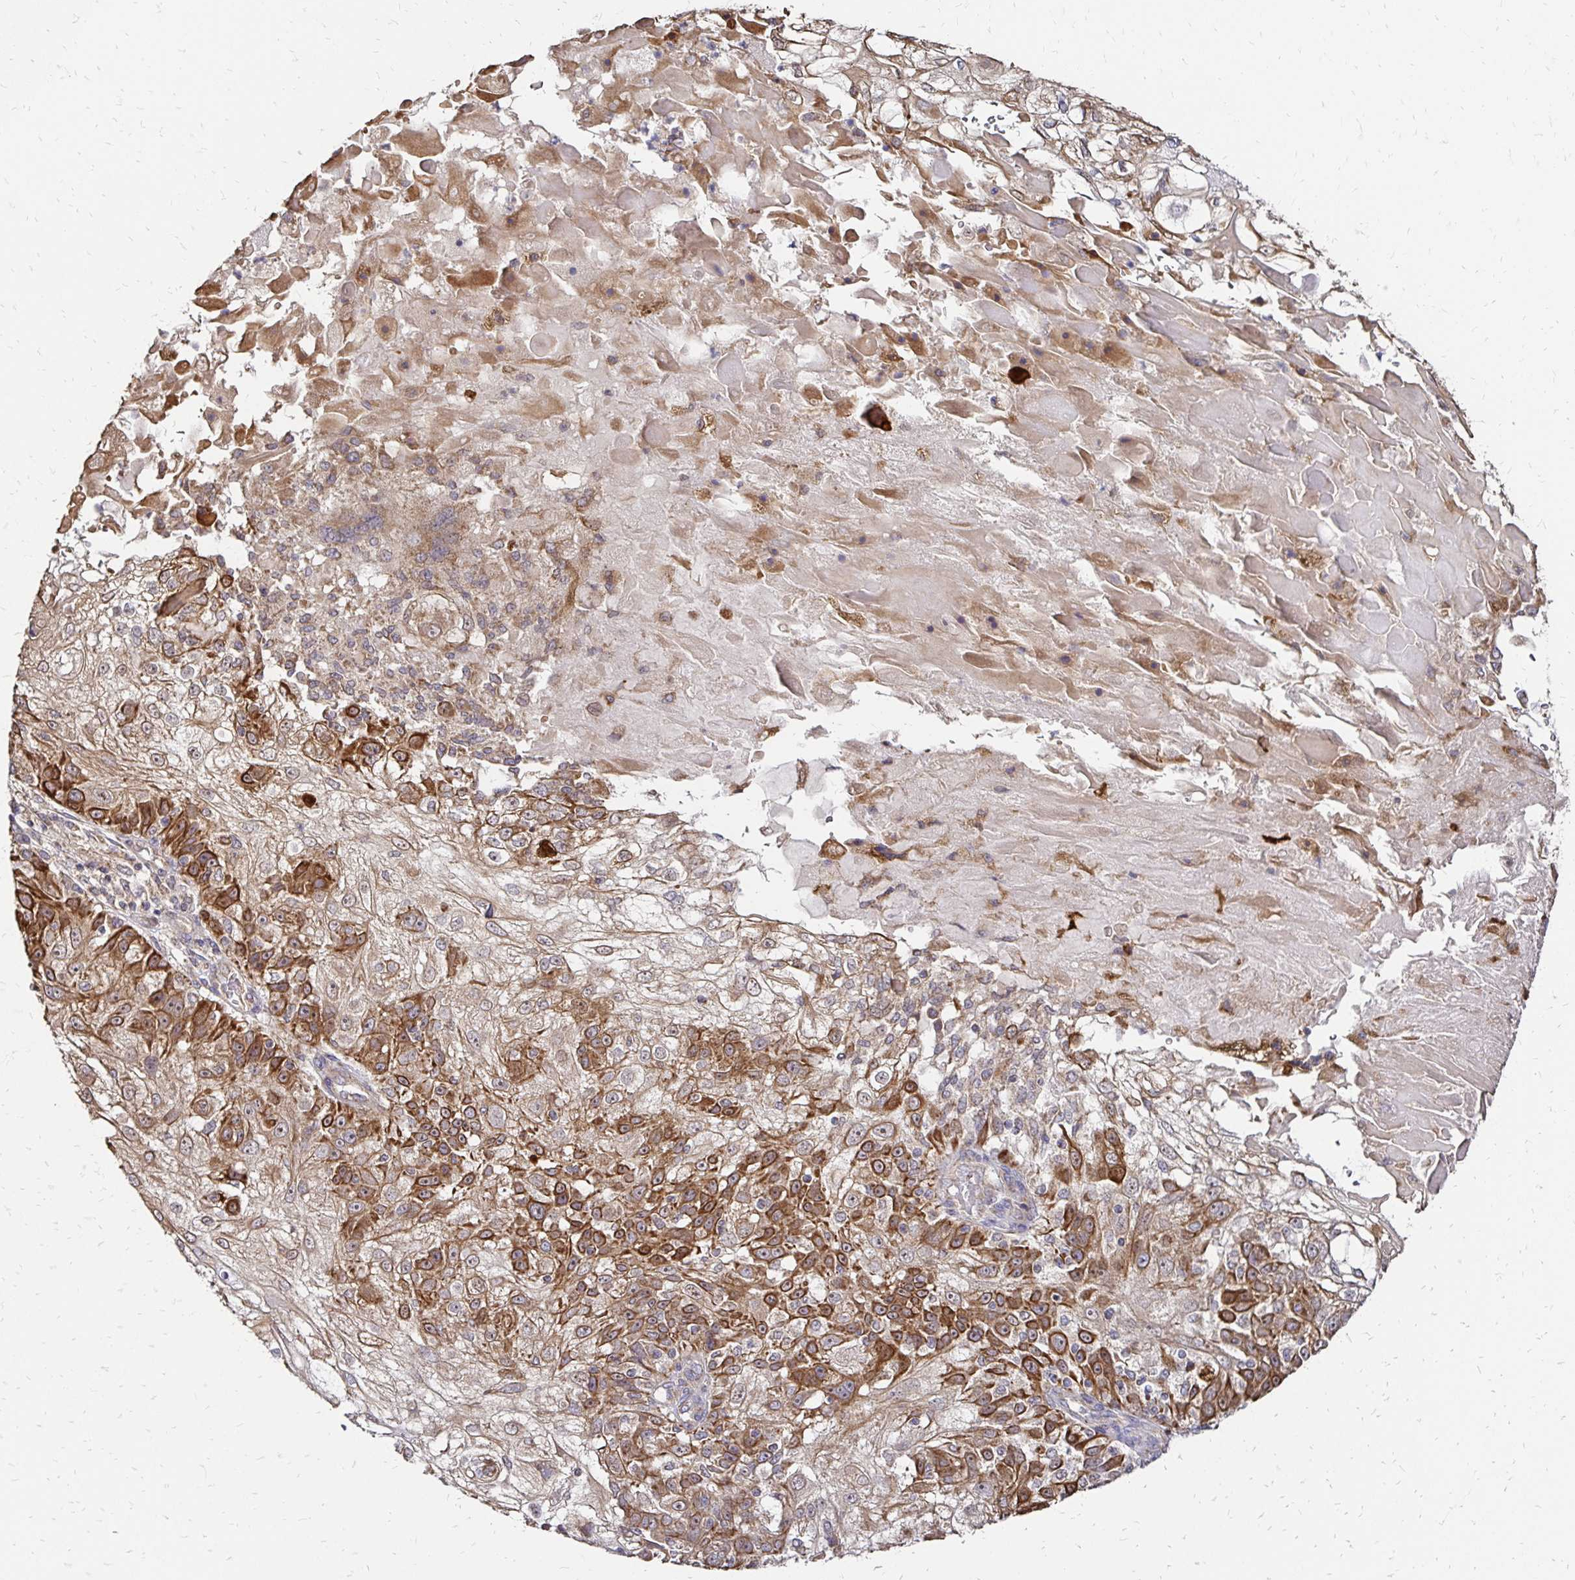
{"staining": {"intensity": "moderate", "quantity": ">75%", "location": "cytoplasmic/membranous"}, "tissue": "skin cancer", "cell_type": "Tumor cells", "image_type": "cancer", "snomed": [{"axis": "morphology", "description": "Normal tissue, NOS"}, {"axis": "morphology", "description": "Squamous cell carcinoma, NOS"}, {"axis": "topography", "description": "Skin"}], "caption": "DAB immunohistochemical staining of human squamous cell carcinoma (skin) demonstrates moderate cytoplasmic/membranous protein positivity in about >75% of tumor cells.", "gene": "ZW10", "patient": {"sex": "female", "age": 83}}